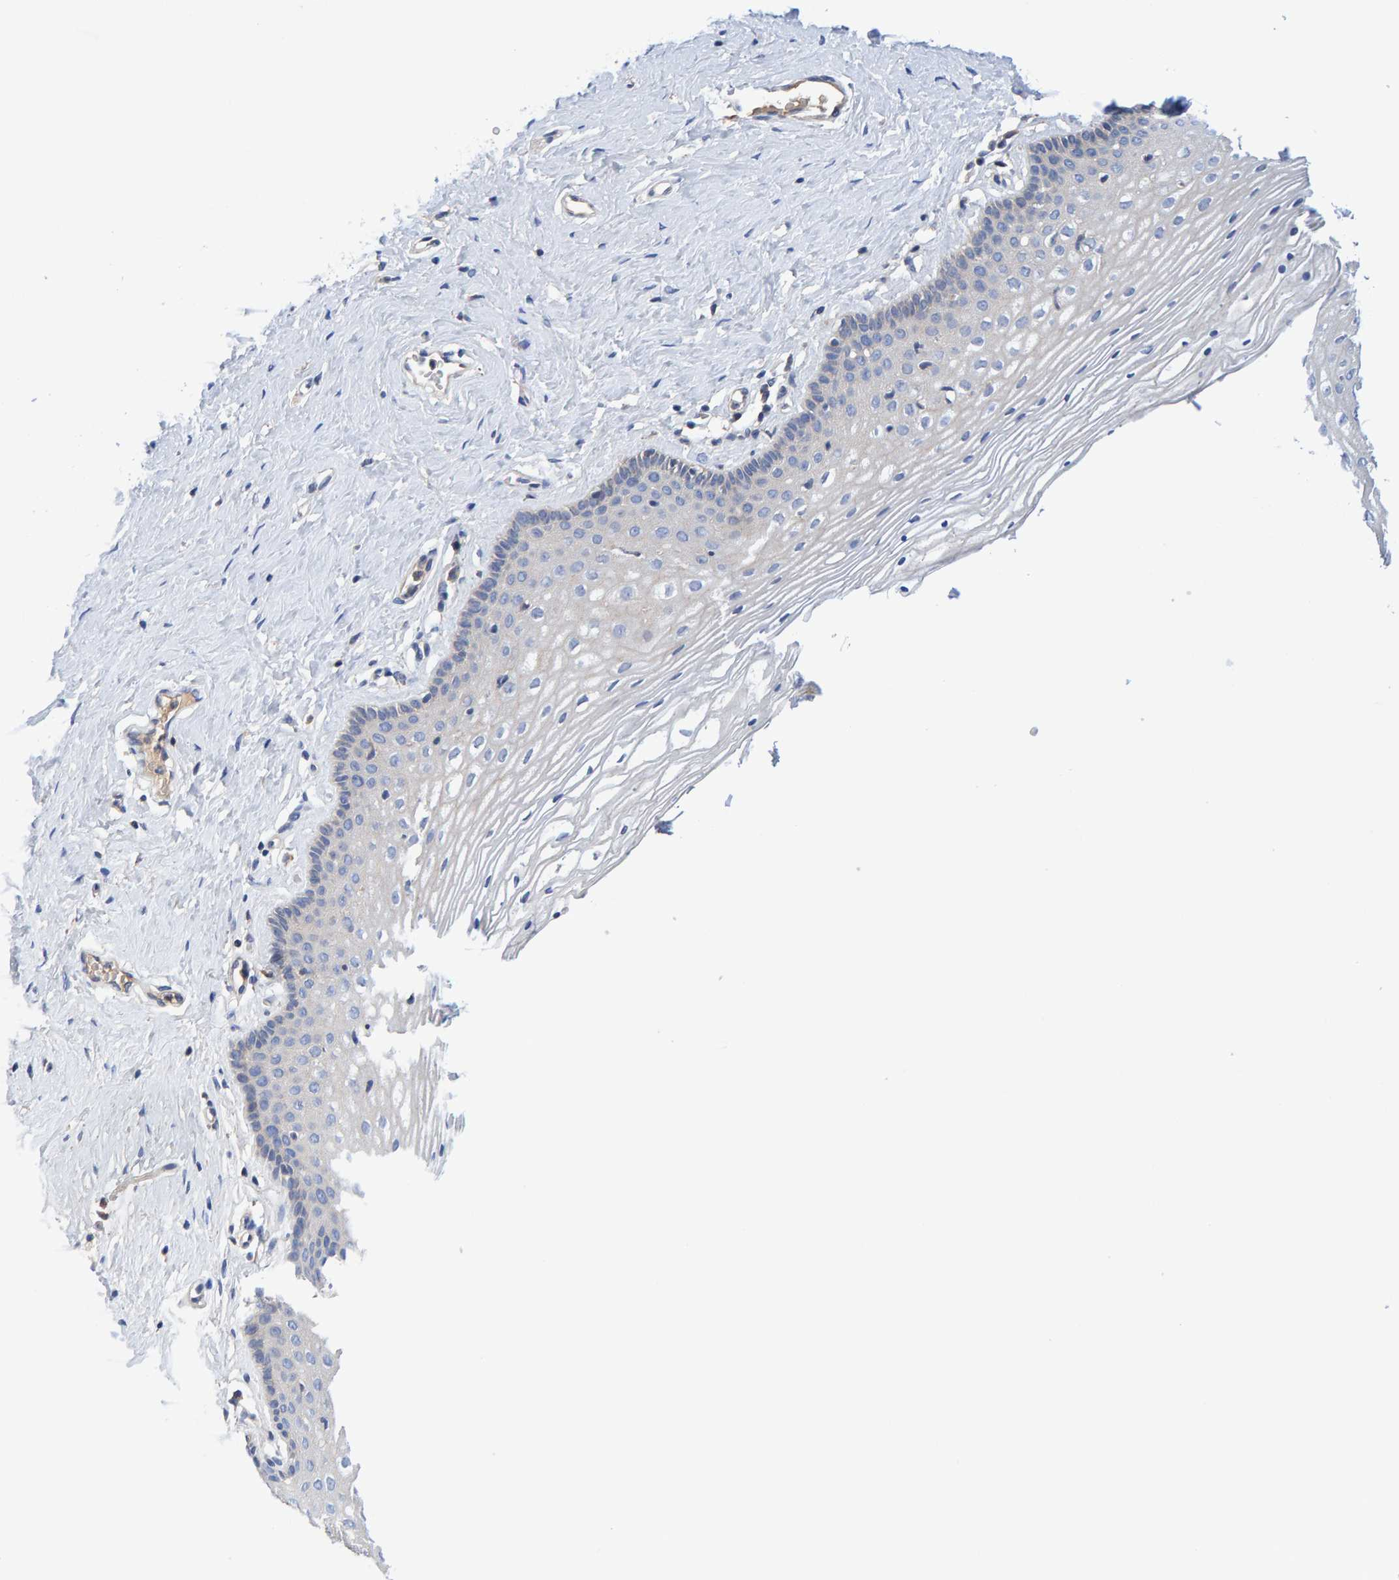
{"staining": {"intensity": "negative", "quantity": "none", "location": "none"}, "tissue": "vagina", "cell_type": "Squamous epithelial cells", "image_type": "normal", "snomed": [{"axis": "morphology", "description": "Normal tissue, NOS"}, {"axis": "topography", "description": "Vagina"}], "caption": "Photomicrograph shows no significant protein positivity in squamous epithelial cells of unremarkable vagina. Brightfield microscopy of immunohistochemistry (IHC) stained with DAB (brown) and hematoxylin (blue), captured at high magnification.", "gene": "EFR3A", "patient": {"sex": "female", "age": 32}}